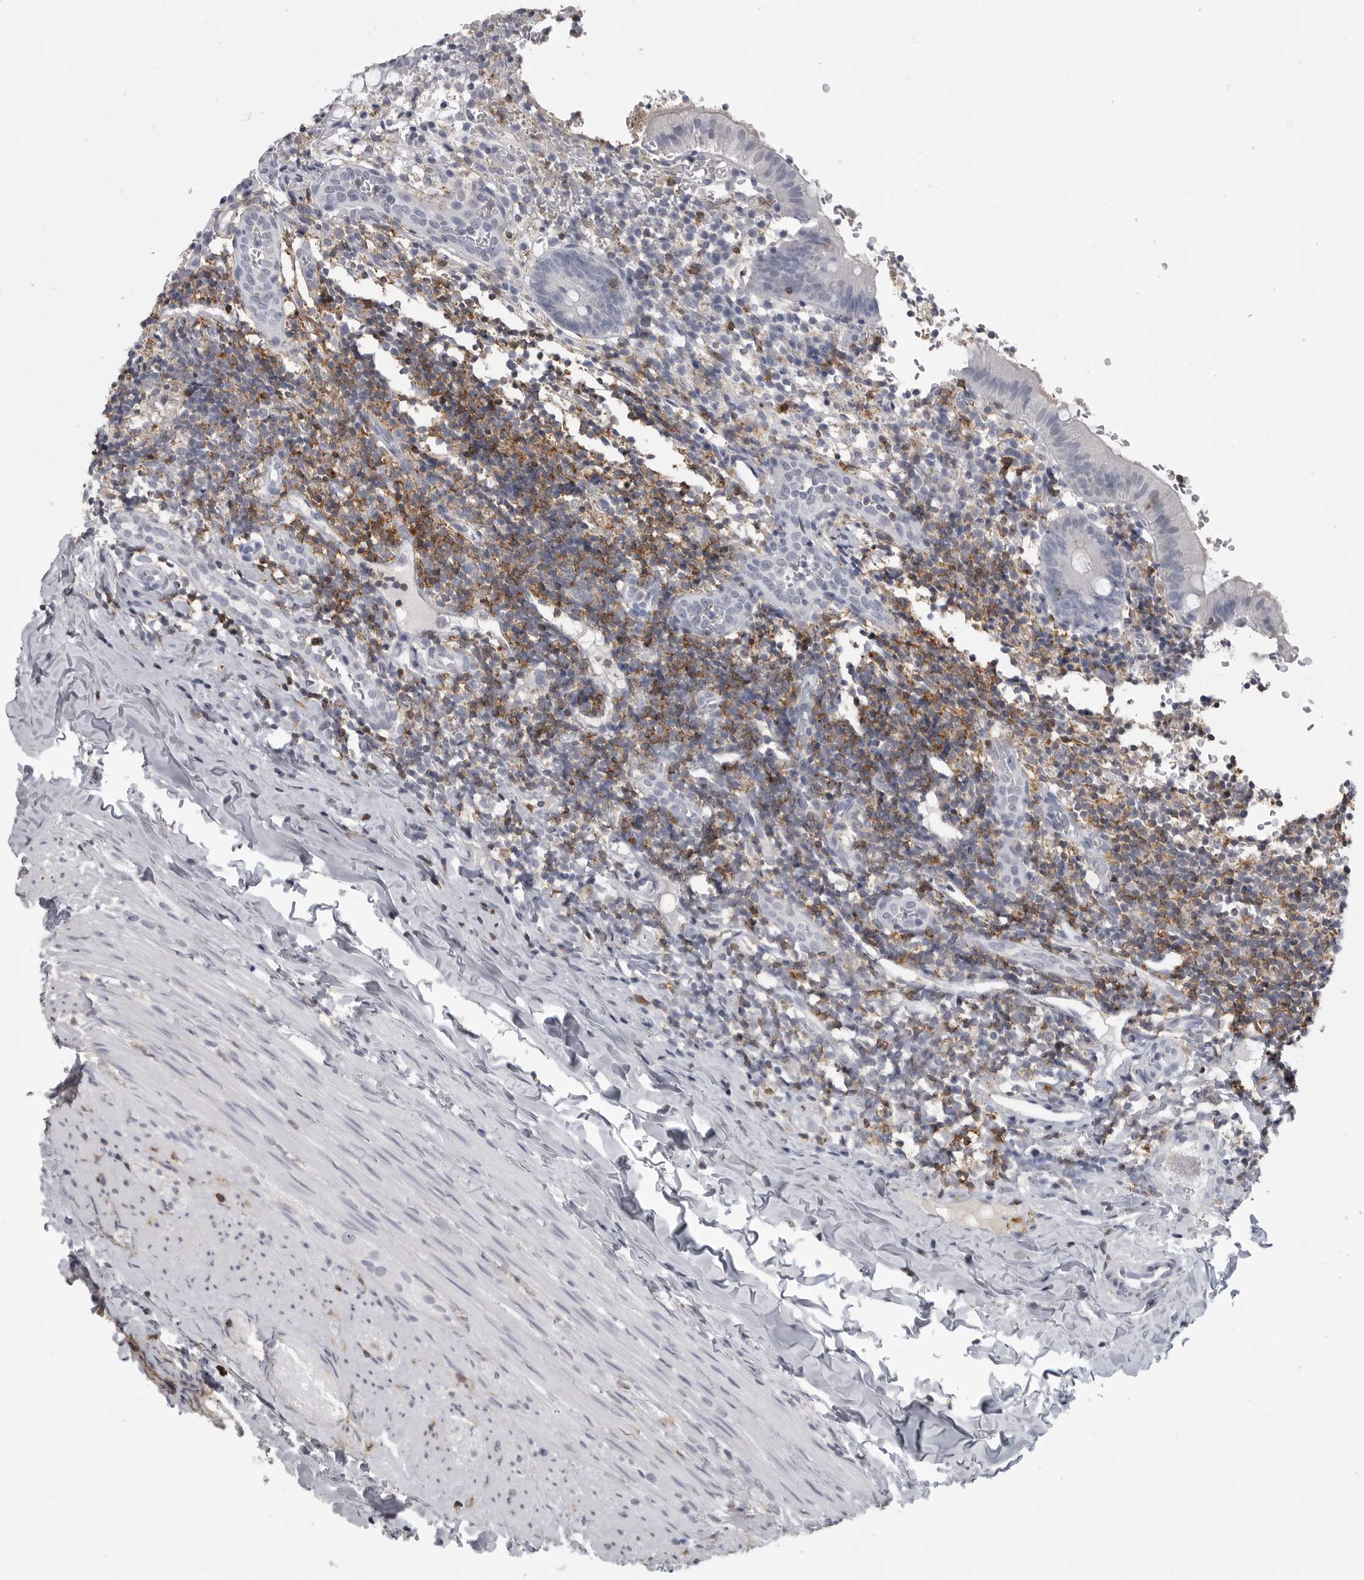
{"staining": {"intensity": "negative", "quantity": "none", "location": "none"}, "tissue": "appendix", "cell_type": "Glandular cells", "image_type": "normal", "snomed": [{"axis": "morphology", "description": "Normal tissue, NOS"}, {"axis": "topography", "description": "Appendix"}], "caption": "DAB (3,3'-diaminobenzidine) immunohistochemical staining of benign human appendix displays no significant expression in glandular cells.", "gene": "ITGAL", "patient": {"sex": "male", "age": 8}}